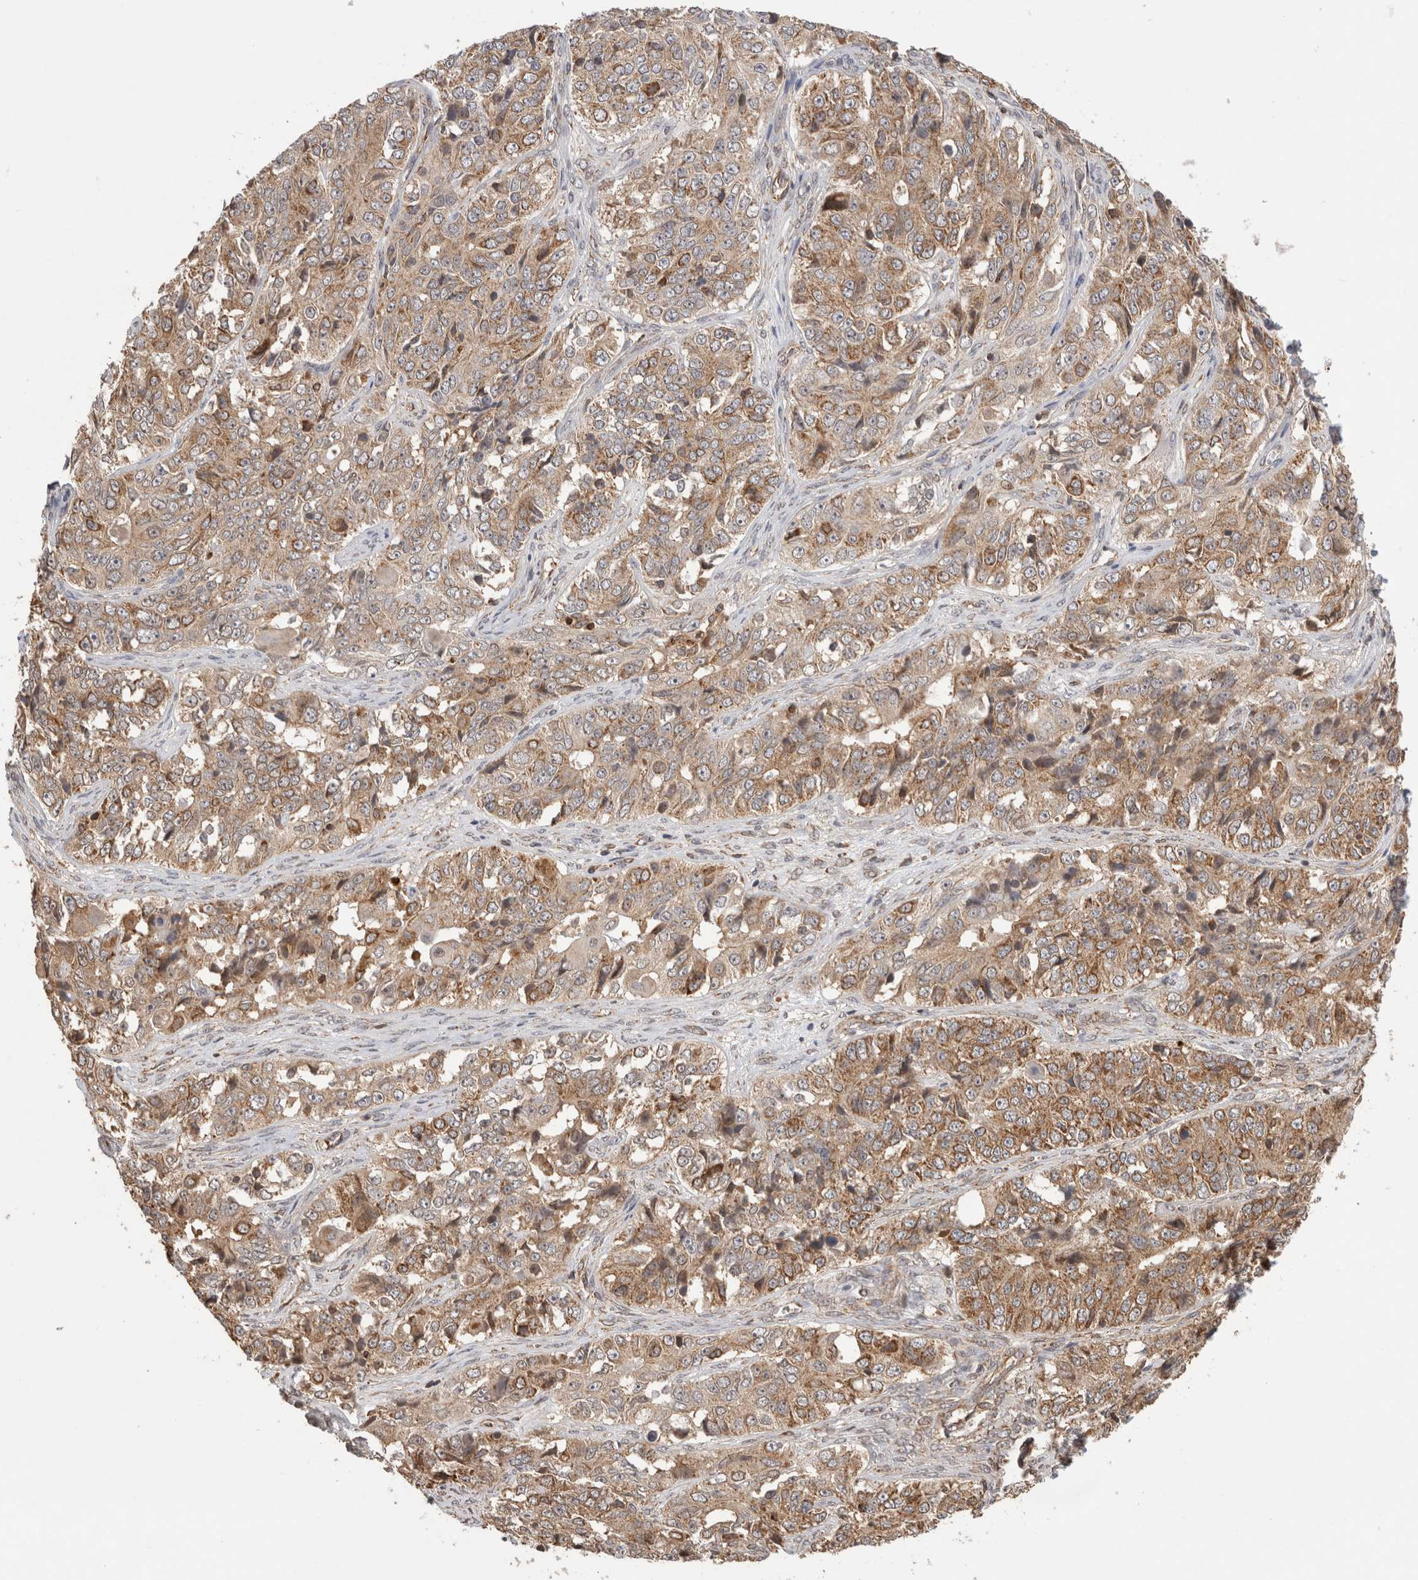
{"staining": {"intensity": "moderate", "quantity": ">75%", "location": "cytoplasmic/membranous"}, "tissue": "ovarian cancer", "cell_type": "Tumor cells", "image_type": "cancer", "snomed": [{"axis": "morphology", "description": "Carcinoma, endometroid"}, {"axis": "topography", "description": "Ovary"}], "caption": "Tumor cells exhibit medium levels of moderate cytoplasmic/membranous positivity in approximately >75% of cells in ovarian cancer (endometroid carcinoma).", "gene": "IMMP2L", "patient": {"sex": "female", "age": 51}}